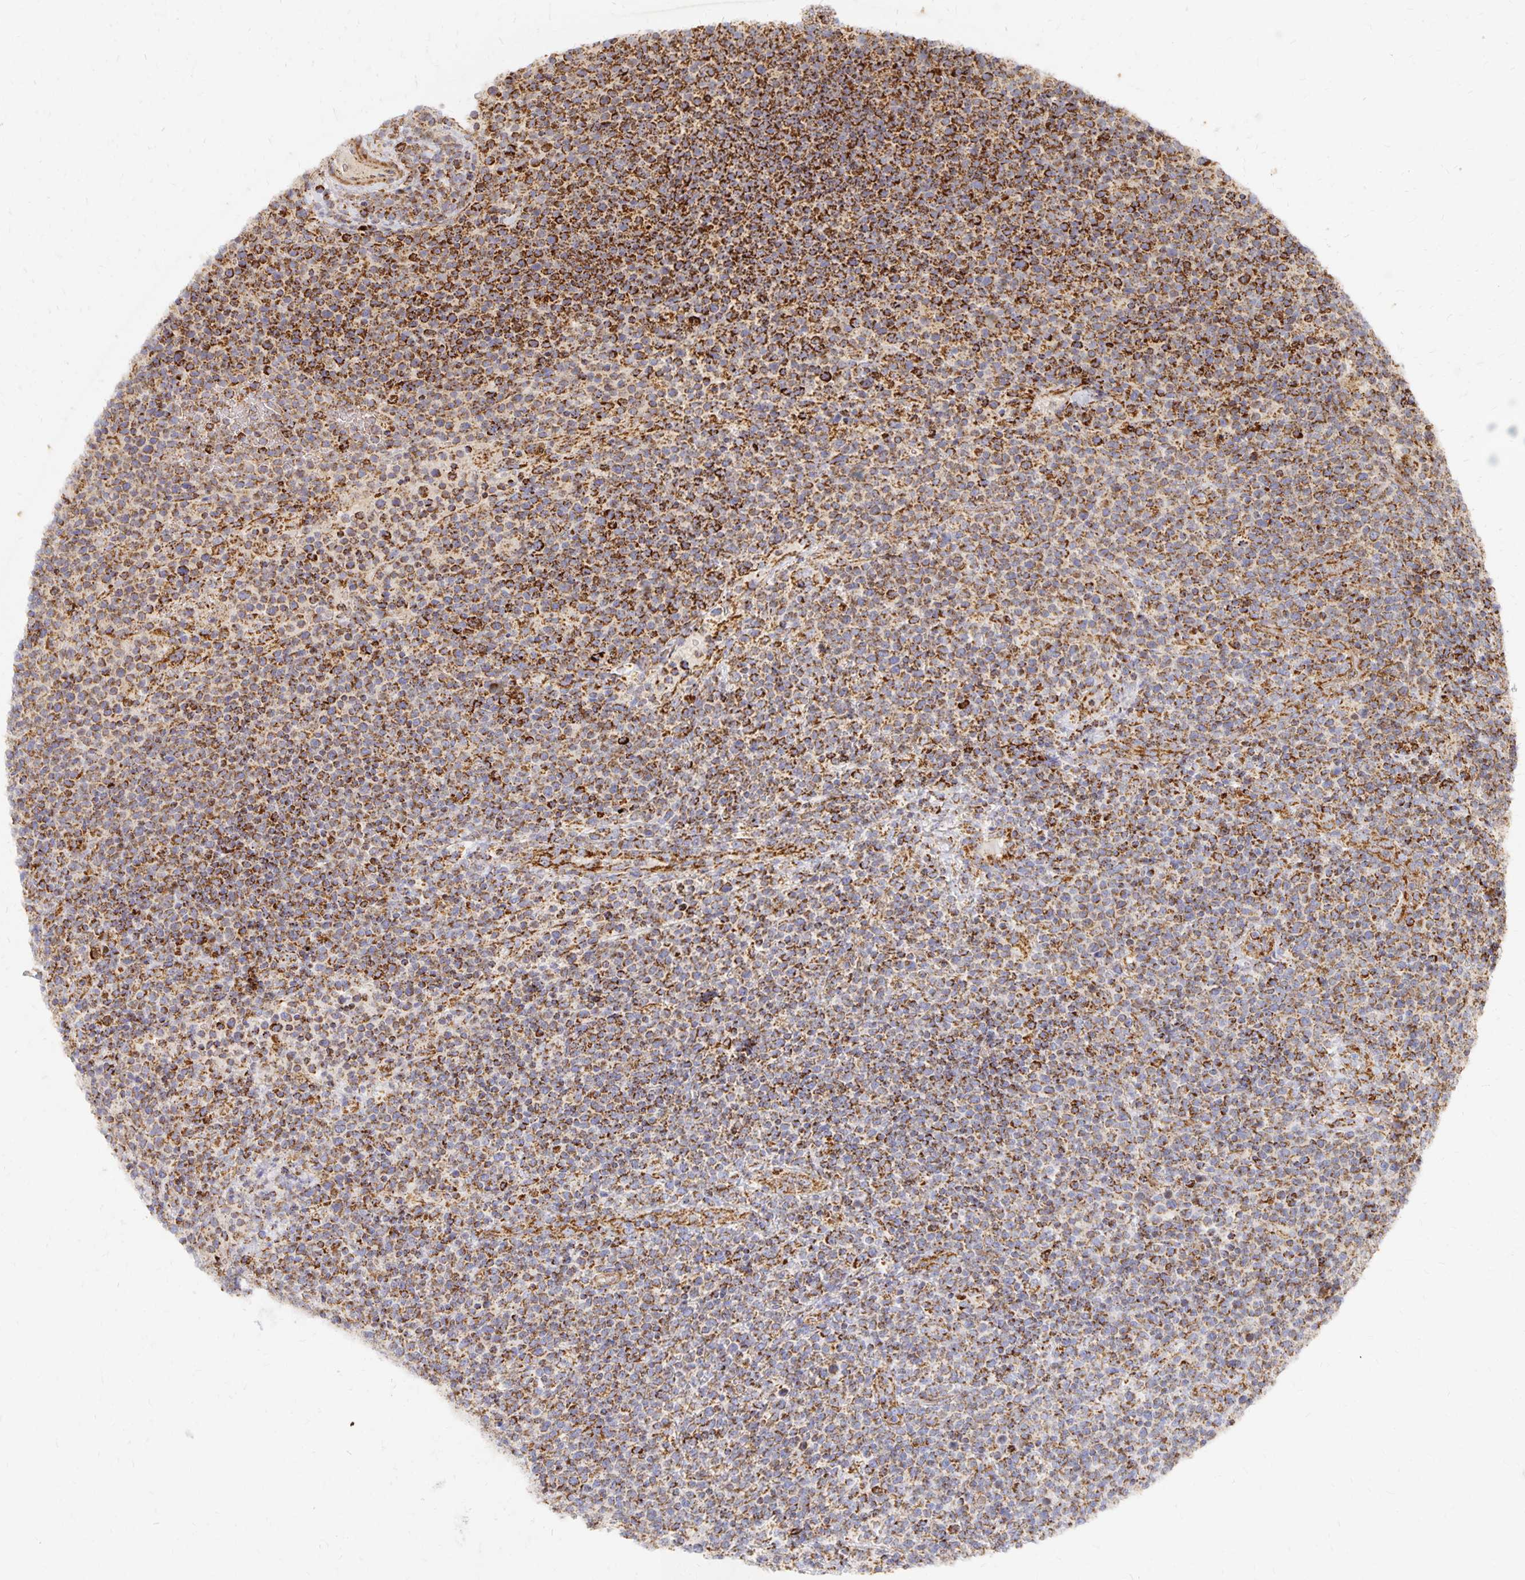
{"staining": {"intensity": "strong", "quantity": ">75%", "location": "cytoplasmic/membranous"}, "tissue": "lymphoma", "cell_type": "Tumor cells", "image_type": "cancer", "snomed": [{"axis": "morphology", "description": "Malignant lymphoma, non-Hodgkin's type, High grade"}, {"axis": "topography", "description": "Lymph node"}], "caption": "Immunohistochemical staining of lymphoma reveals high levels of strong cytoplasmic/membranous expression in about >75% of tumor cells.", "gene": "STOML2", "patient": {"sex": "male", "age": 61}}